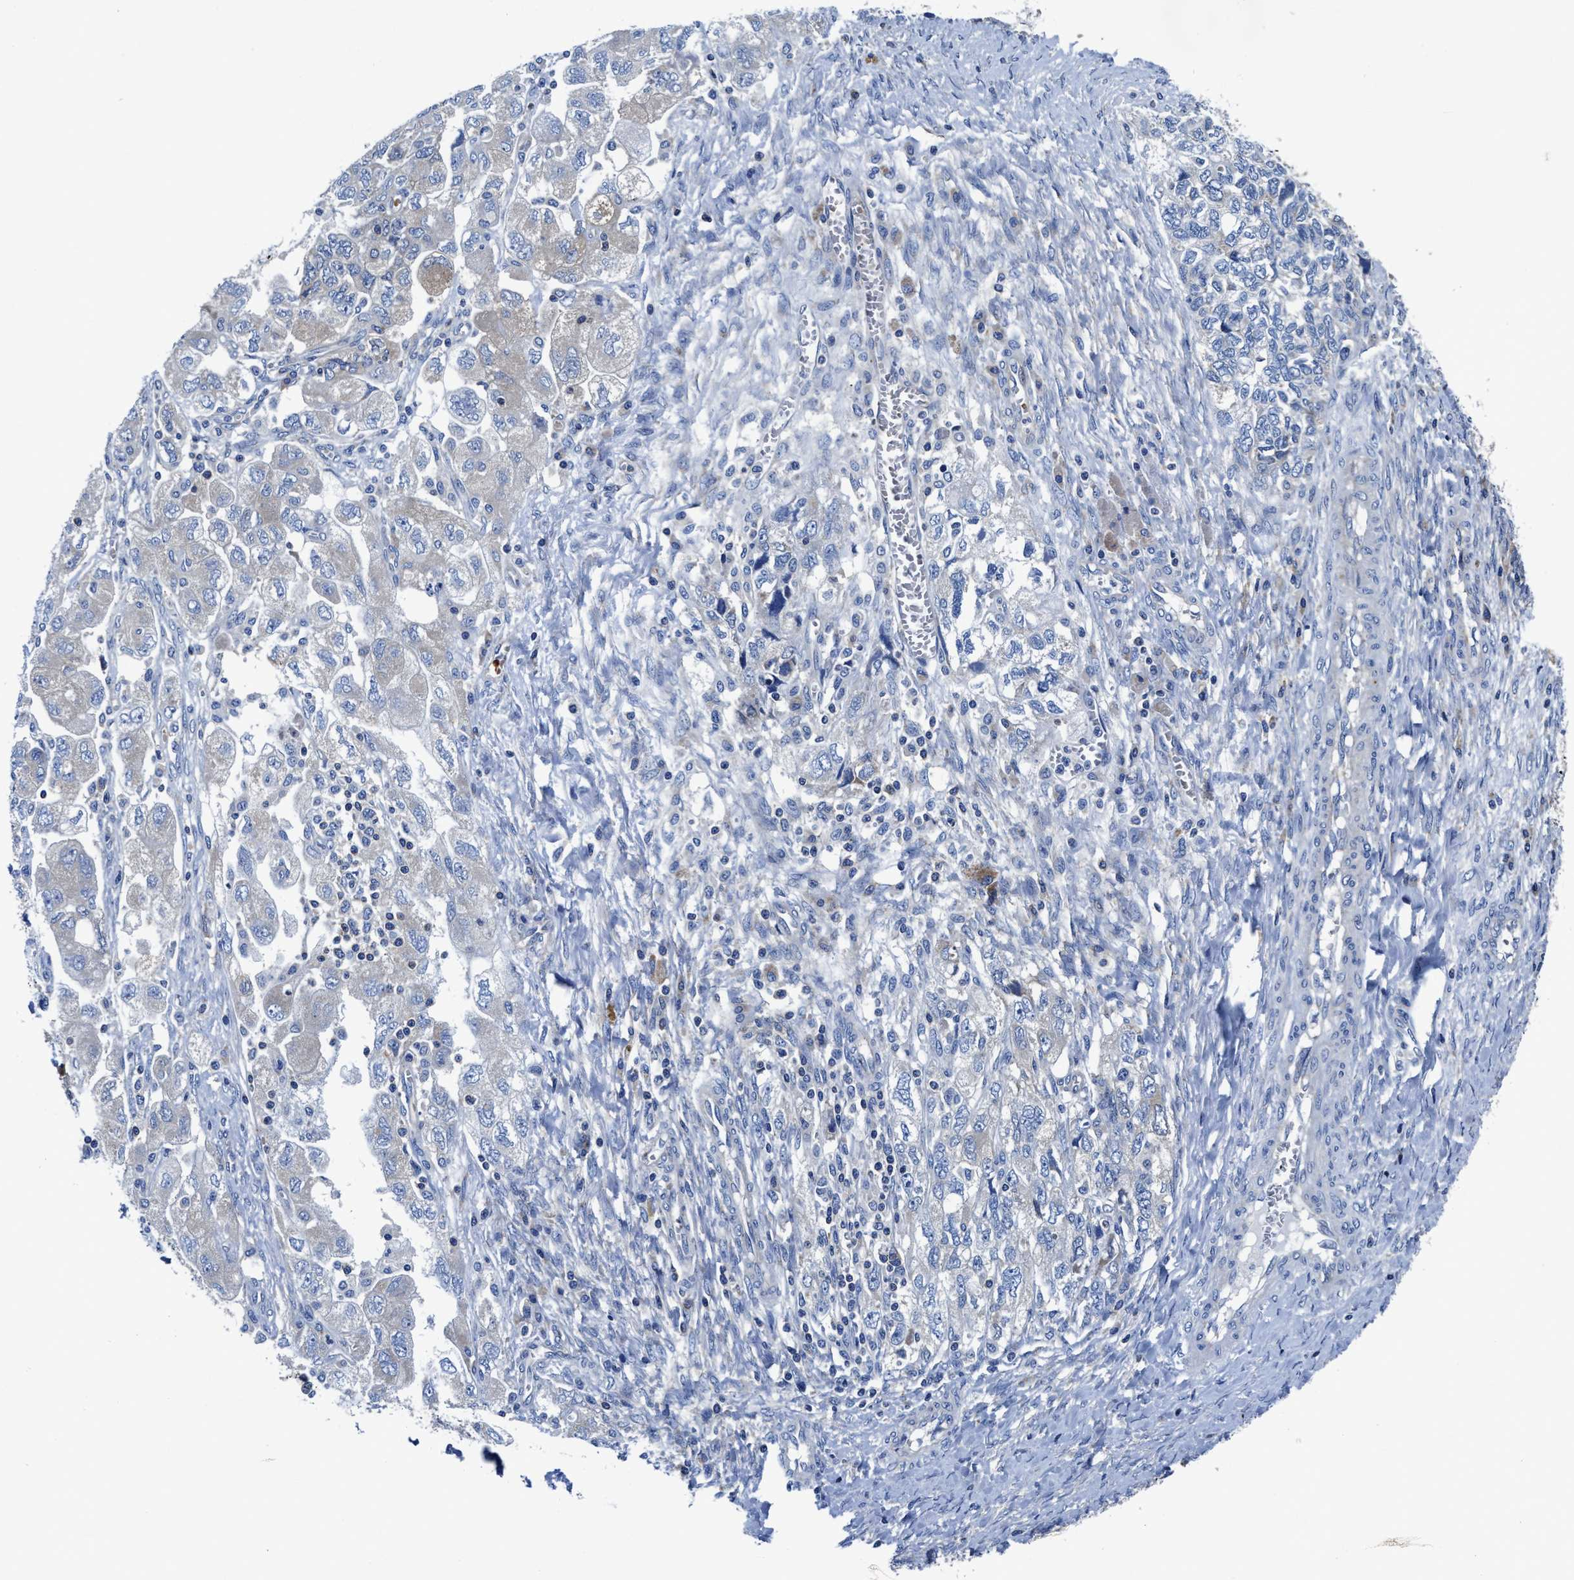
{"staining": {"intensity": "negative", "quantity": "none", "location": "none"}, "tissue": "ovarian cancer", "cell_type": "Tumor cells", "image_type": "cancer", "snomed": [{"axis": "morphology", "description": "Carcinoma, NOS"}, {"axis": "morphology", "description": "Cystadenocarcinoma, serous, NOS"}, {"axis": "topography", "description": "Ovary"}], "caption": "Immunohistochemistry (IHC) image of neoplastic tissue: human ovarian cancer (carcinoma) stained with DAB (3,3'-diaminobenzidine) exhibits no significant protein positivity in tumor cells.", "gene": "PHLPP1", "patient": {"sex": "female", "age": 69}}